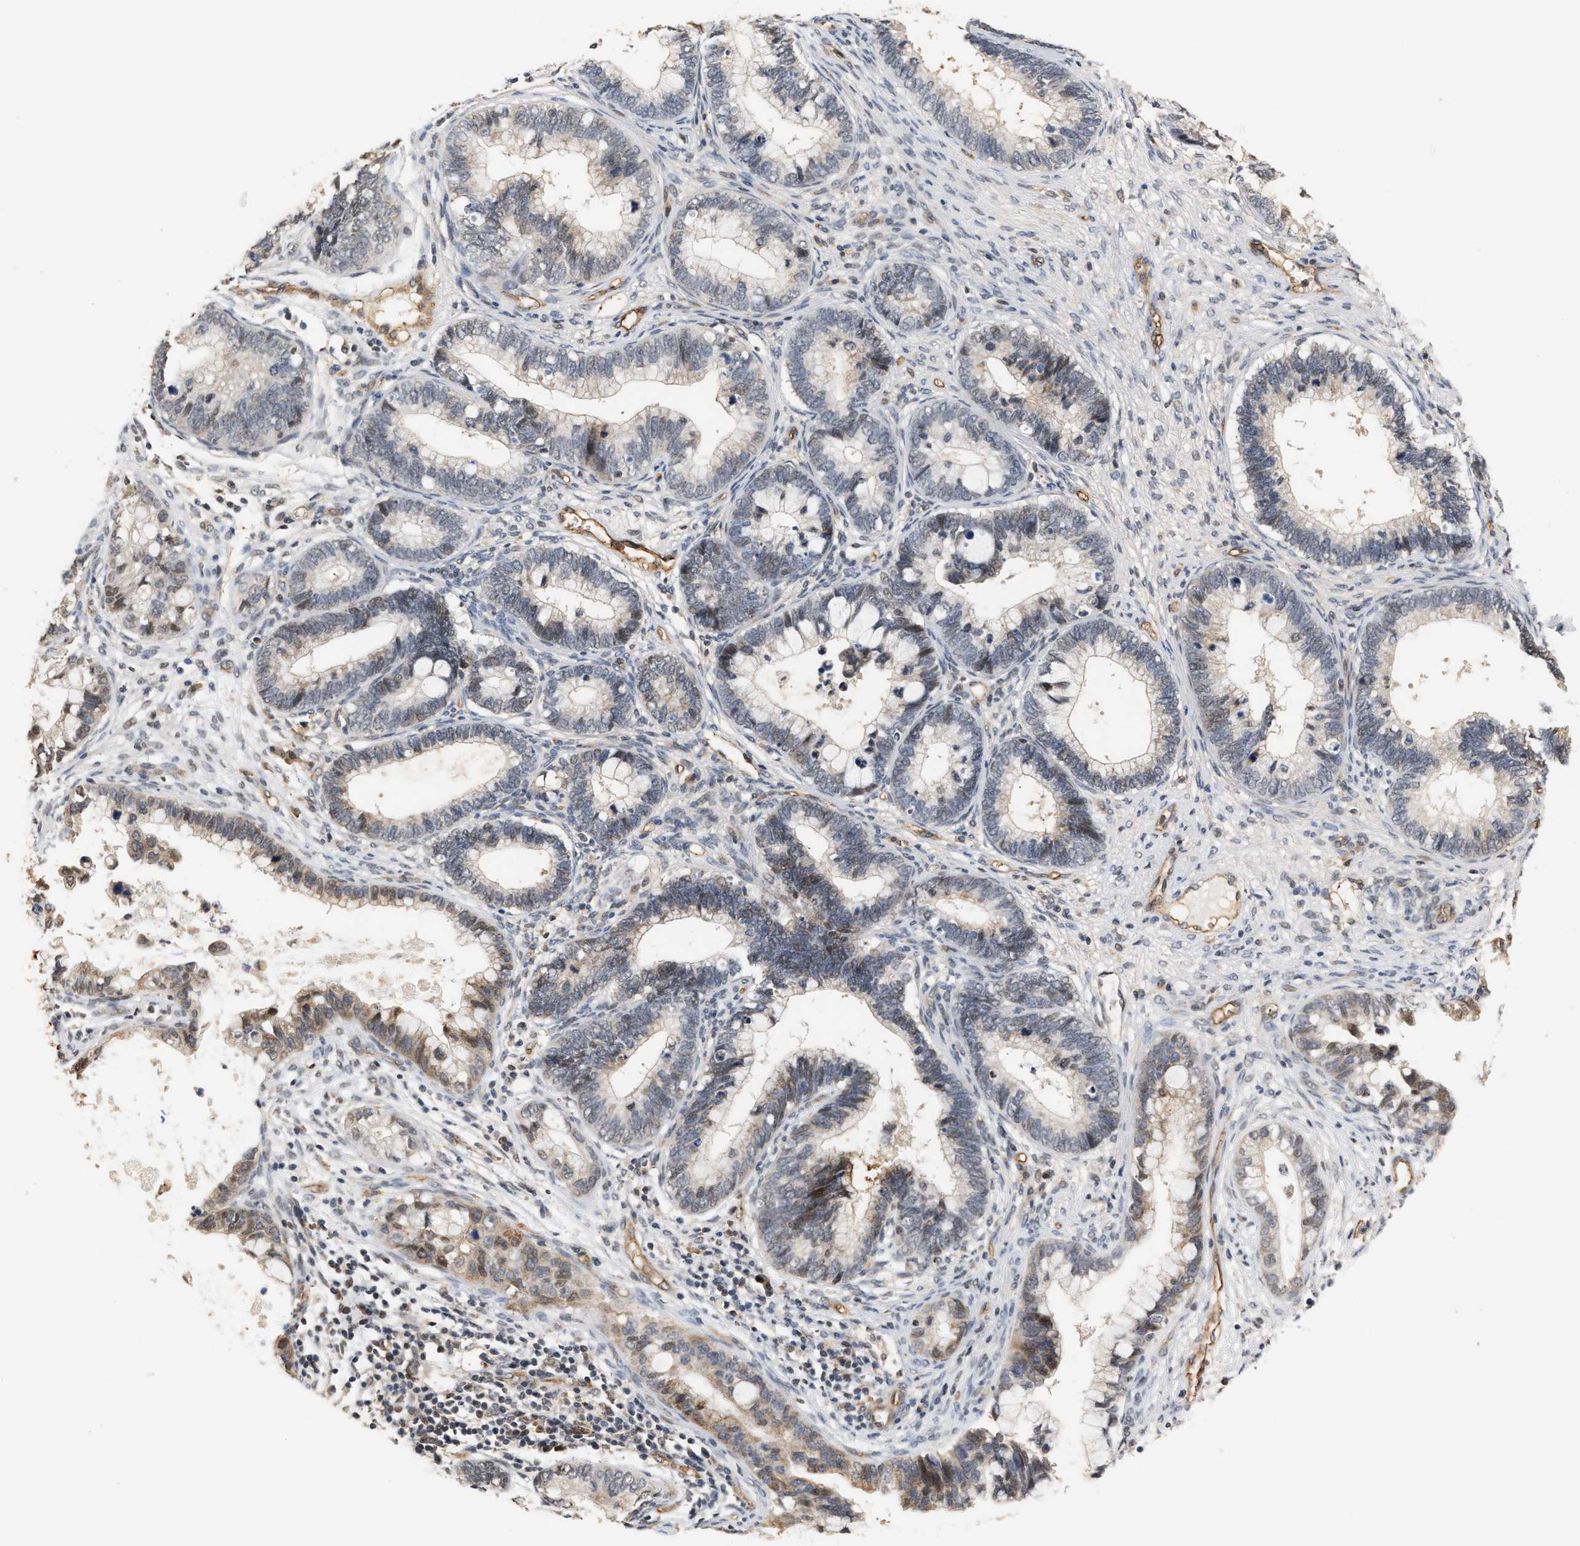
{"staining": {"intensity": "weak", "quantity": "<25%", "location": "cytoplasmic/membranous,nuclear"}, "tissue": "cervical cancer", "cell_type": "Tumor cells", "image_type": "cancer", "snomed": [{"axis": "morphology", "description": "Adenocarcinoma, NOS"}, {"axis": "topography", "description": "Cervix"}], "caption": "DAB immunohistochemical staining of cervical cancer (adenocarcinoma) demonstrates no significant staining in tumor cells.", "gene": "PLXND1", "patient": {"sex": "female", "age": 44}}